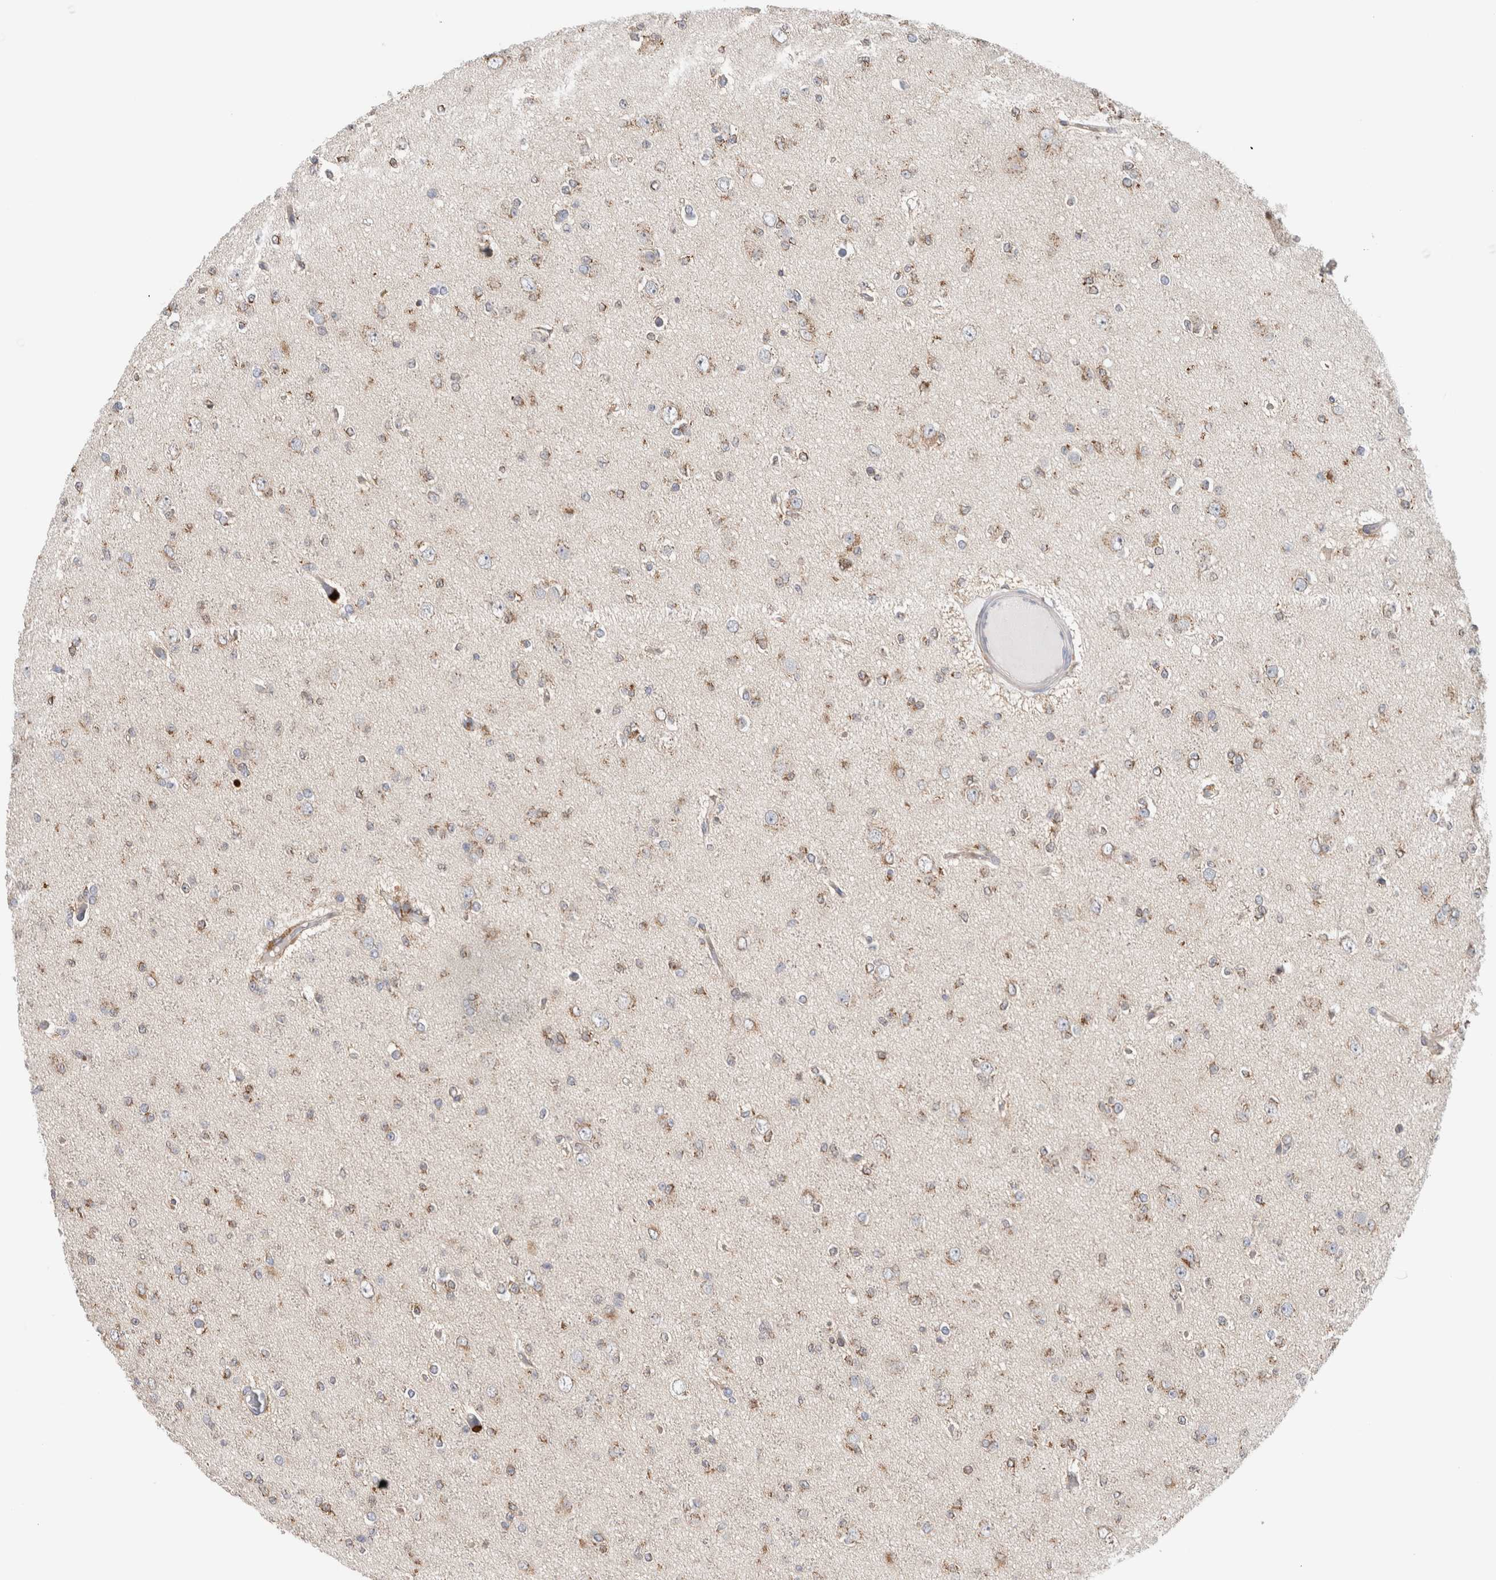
{"staining": {"intensity": "weak", "quantity": "25%-75%", "location": "cytoplasmic/membranous"}, "tissue": "glioma", "cell_type": "Tumor cells", "image_type": "cancer", "snomed": [{"axis": "morphology", "description": "Glioma, malignant, Low grade"}, {"axis": "topography", "description": "Brain"}], "caption": "This is an image of IHC staining of malignant glioma (low-grade), which shows weak expression in the cytoplasmic/membranous of tumor cells.", "gene": "P4HA1", "patient": {"sex": "female", "age": 22}}